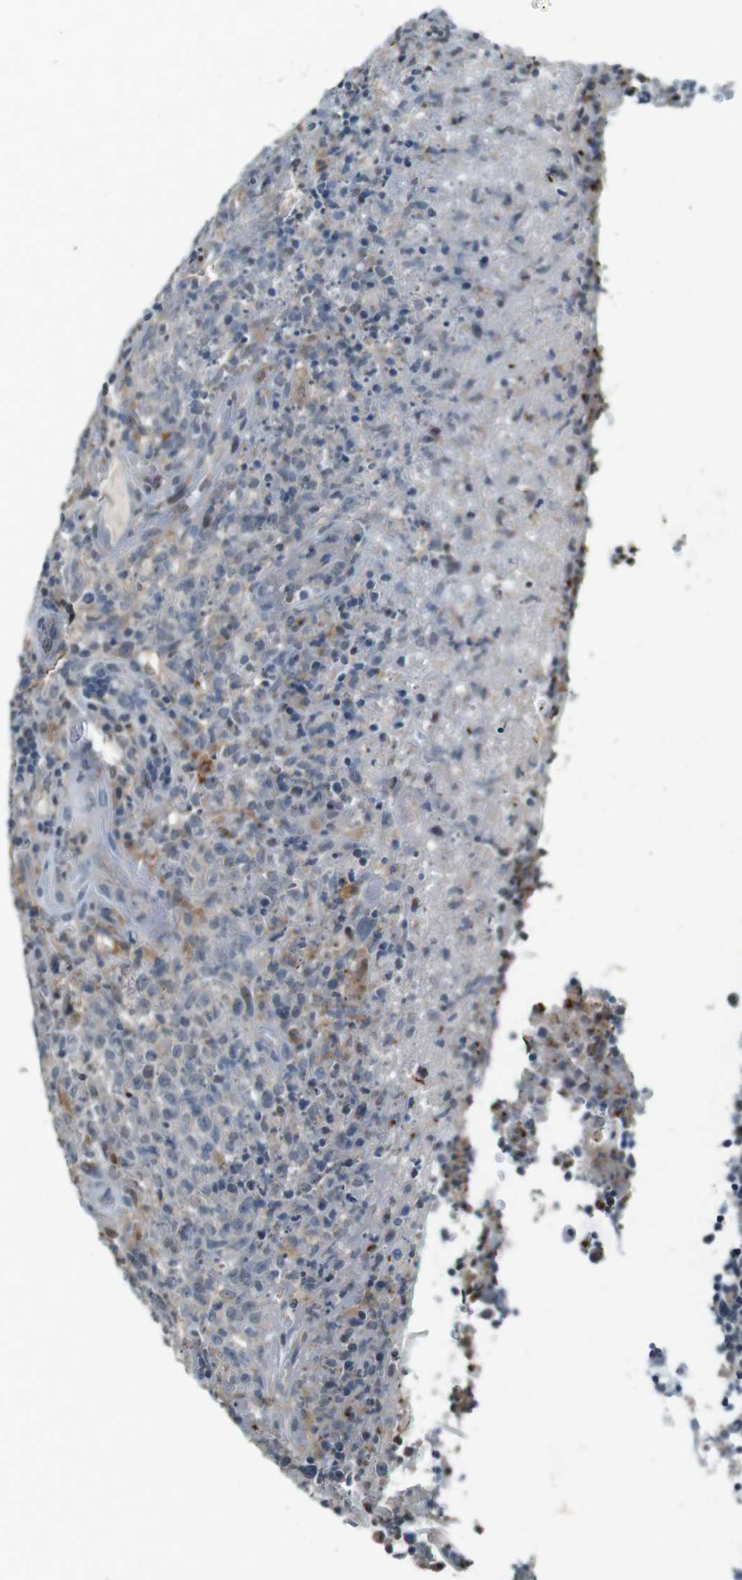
{"staining": {"intensity": "negative", "quantity": "none", "location": "none"}, "tissue": "lymphoma", "cell_type": "Tumor cells", "image_type": "cancer", "snomed": [{"axis": "morphology", "description": "Malignant lymphoma, non-Hodgkin's type, High grade"}, {"axis": "topography", "description": "Tonsil"}], "caption": "A high-resolution image shows immunohistochemistry staining of high-grade malignant lymphoma, non-Hodgkin's type, which shows no significant expression in tumor cells. (DAB (3,3'-diaminobenzidine) immunohistochemistry with hematoxylin counter stain).", "gene": "CDK14", "patient": {"sex": "female", "age": 36}}